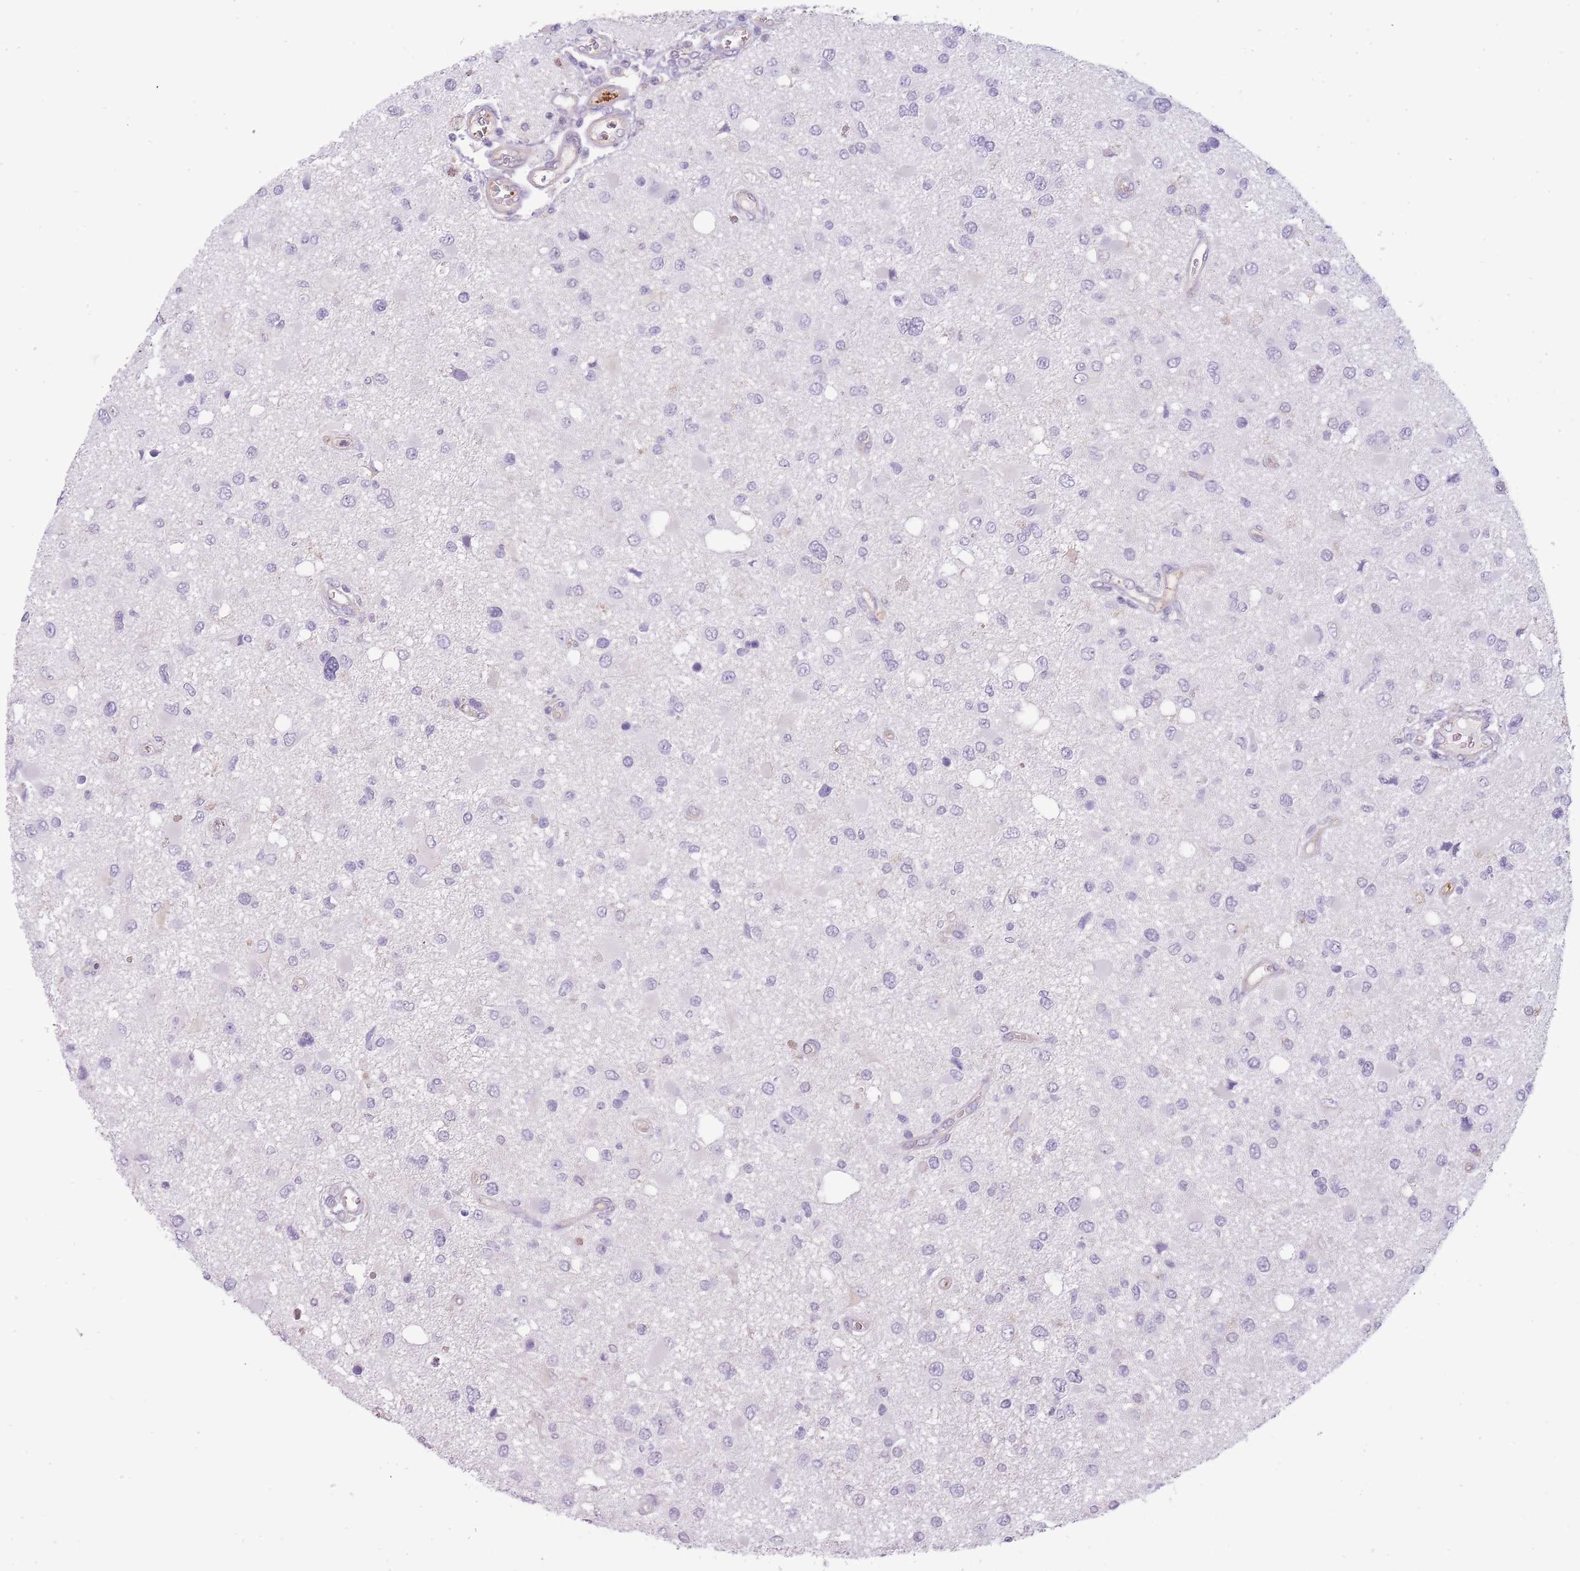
{"staining": {"intensity": "negative", "quantity": "none", "location": "none"}, "tissue": "glioma", "cell_type": "Tumor cells", "image_type": "cancer", "snomed": [{"axis": "morphology", "description": "Glioma, malignant, High grade"}, {"axis": "topography", "description": "Brain"}], "caption": "Immunohistochemical staining of human glioma shows no significant positivity in tumor cells. The staining was performed using DAB (3,3'-diaminobenzidine) to visualize the protein expression in brown, while the nuclei were stained in blue with hematoxylin (Magnification: 20x).", "gene": "NDST2", "patient": {"sex": "male", "age": 53}}